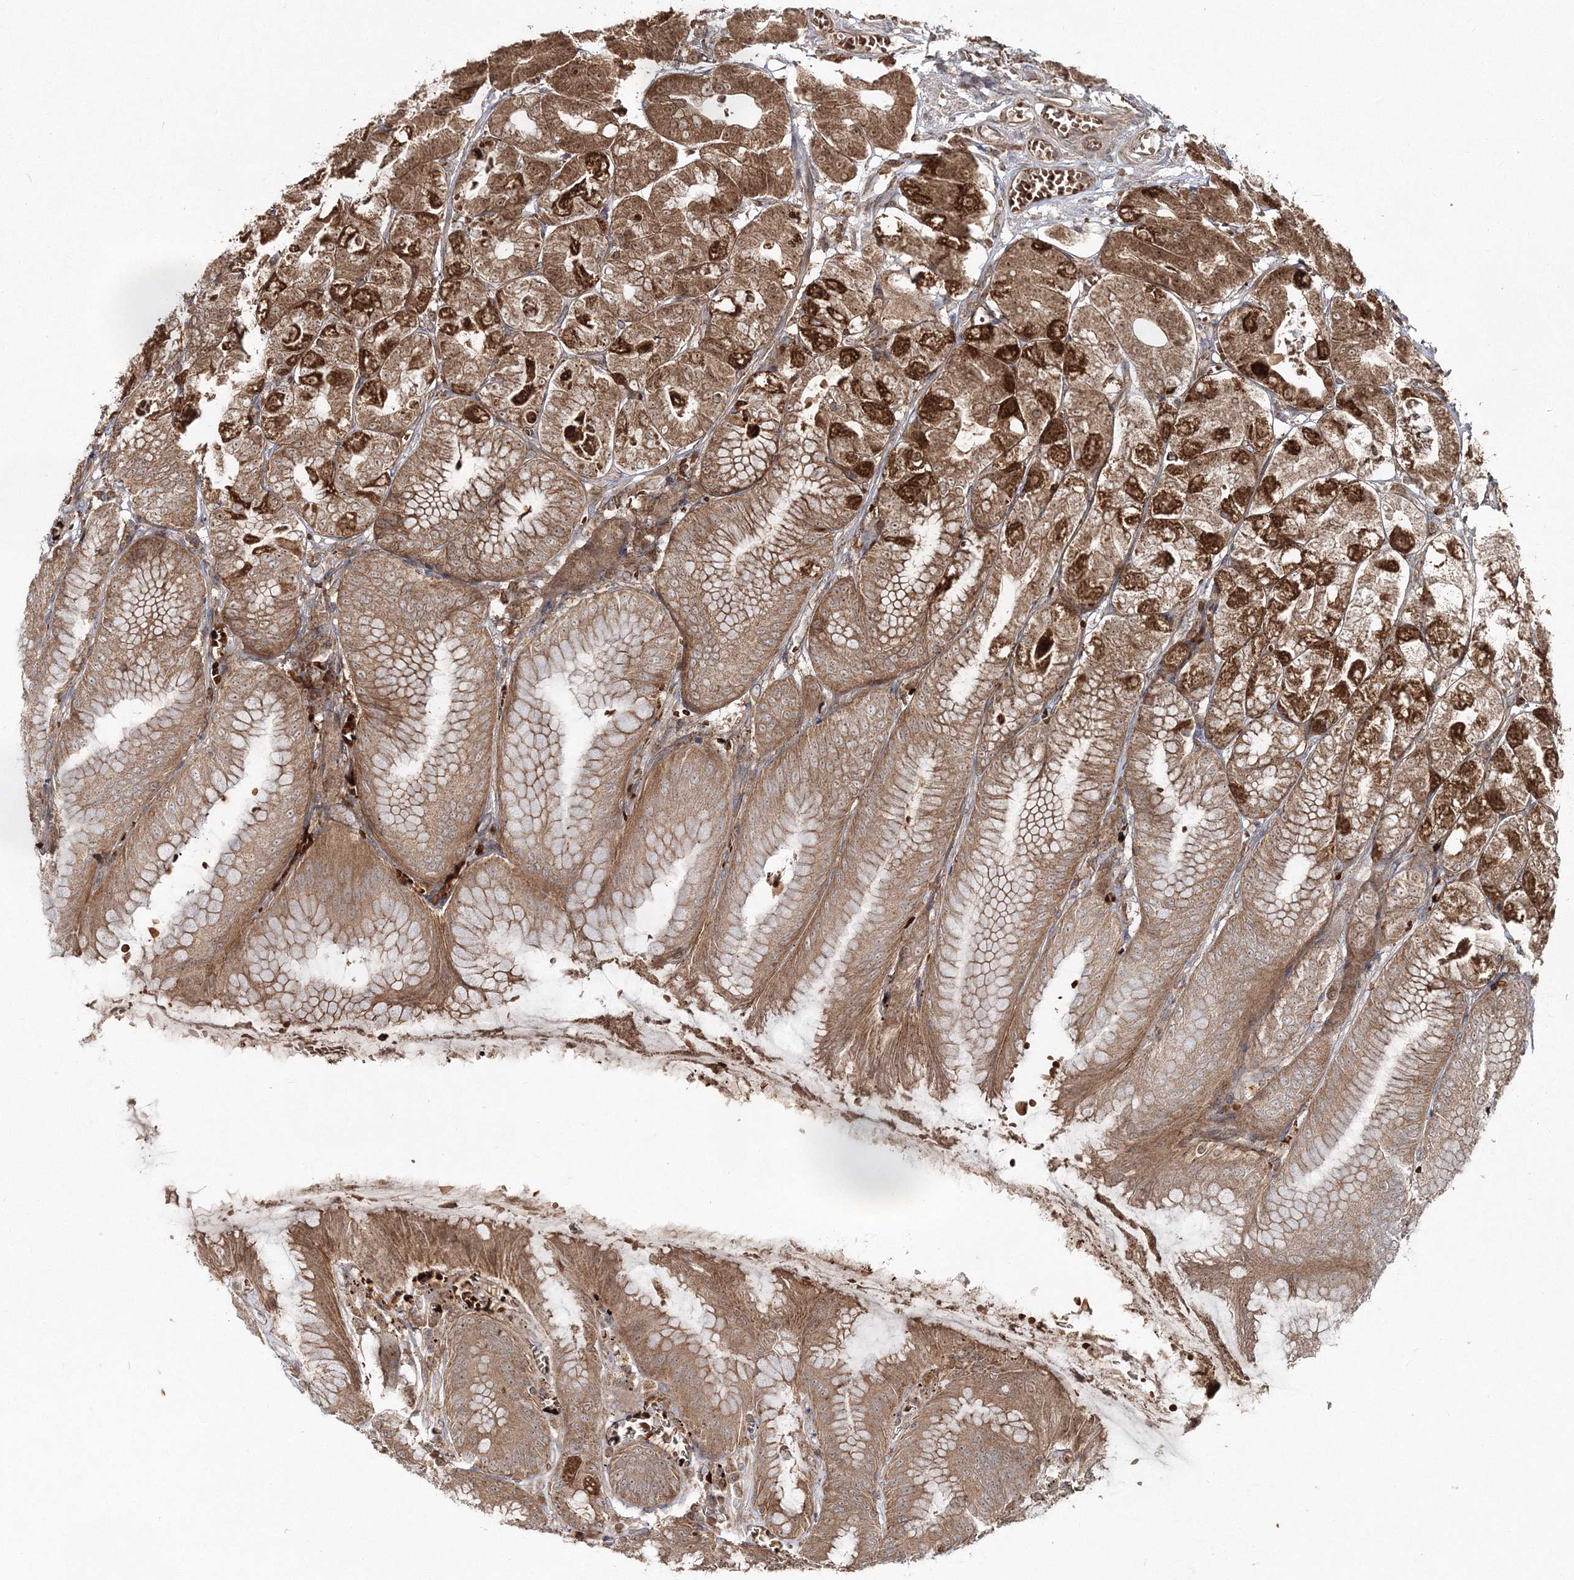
{"staining": {"intensity": "strong", "quantity": ">75%", "location": "cytoplasmic/membranous,nuclear"}, "tissue": "stomach", "cell_type": "Glandular cells", "image_type": "normal", "snomed": [{"axis": "morphology", "description": "Normal tissue, NOS"}, {"axis": "topography", "description": "Stomach, lower"}], "caption": "Stomach was stained to show a protein in brown. There is high levels of strong cytoplasmic/membranous,nuclear staining in about >75% of glandular cells. The staining was performed using DAB (3,3'-diaminobenzidine), with brown indicating positive protein expression. Nuclei are stained blue with hematoxylin.", "gene": "PCBD2", "patient": {"sex": "male", "age": 71}}